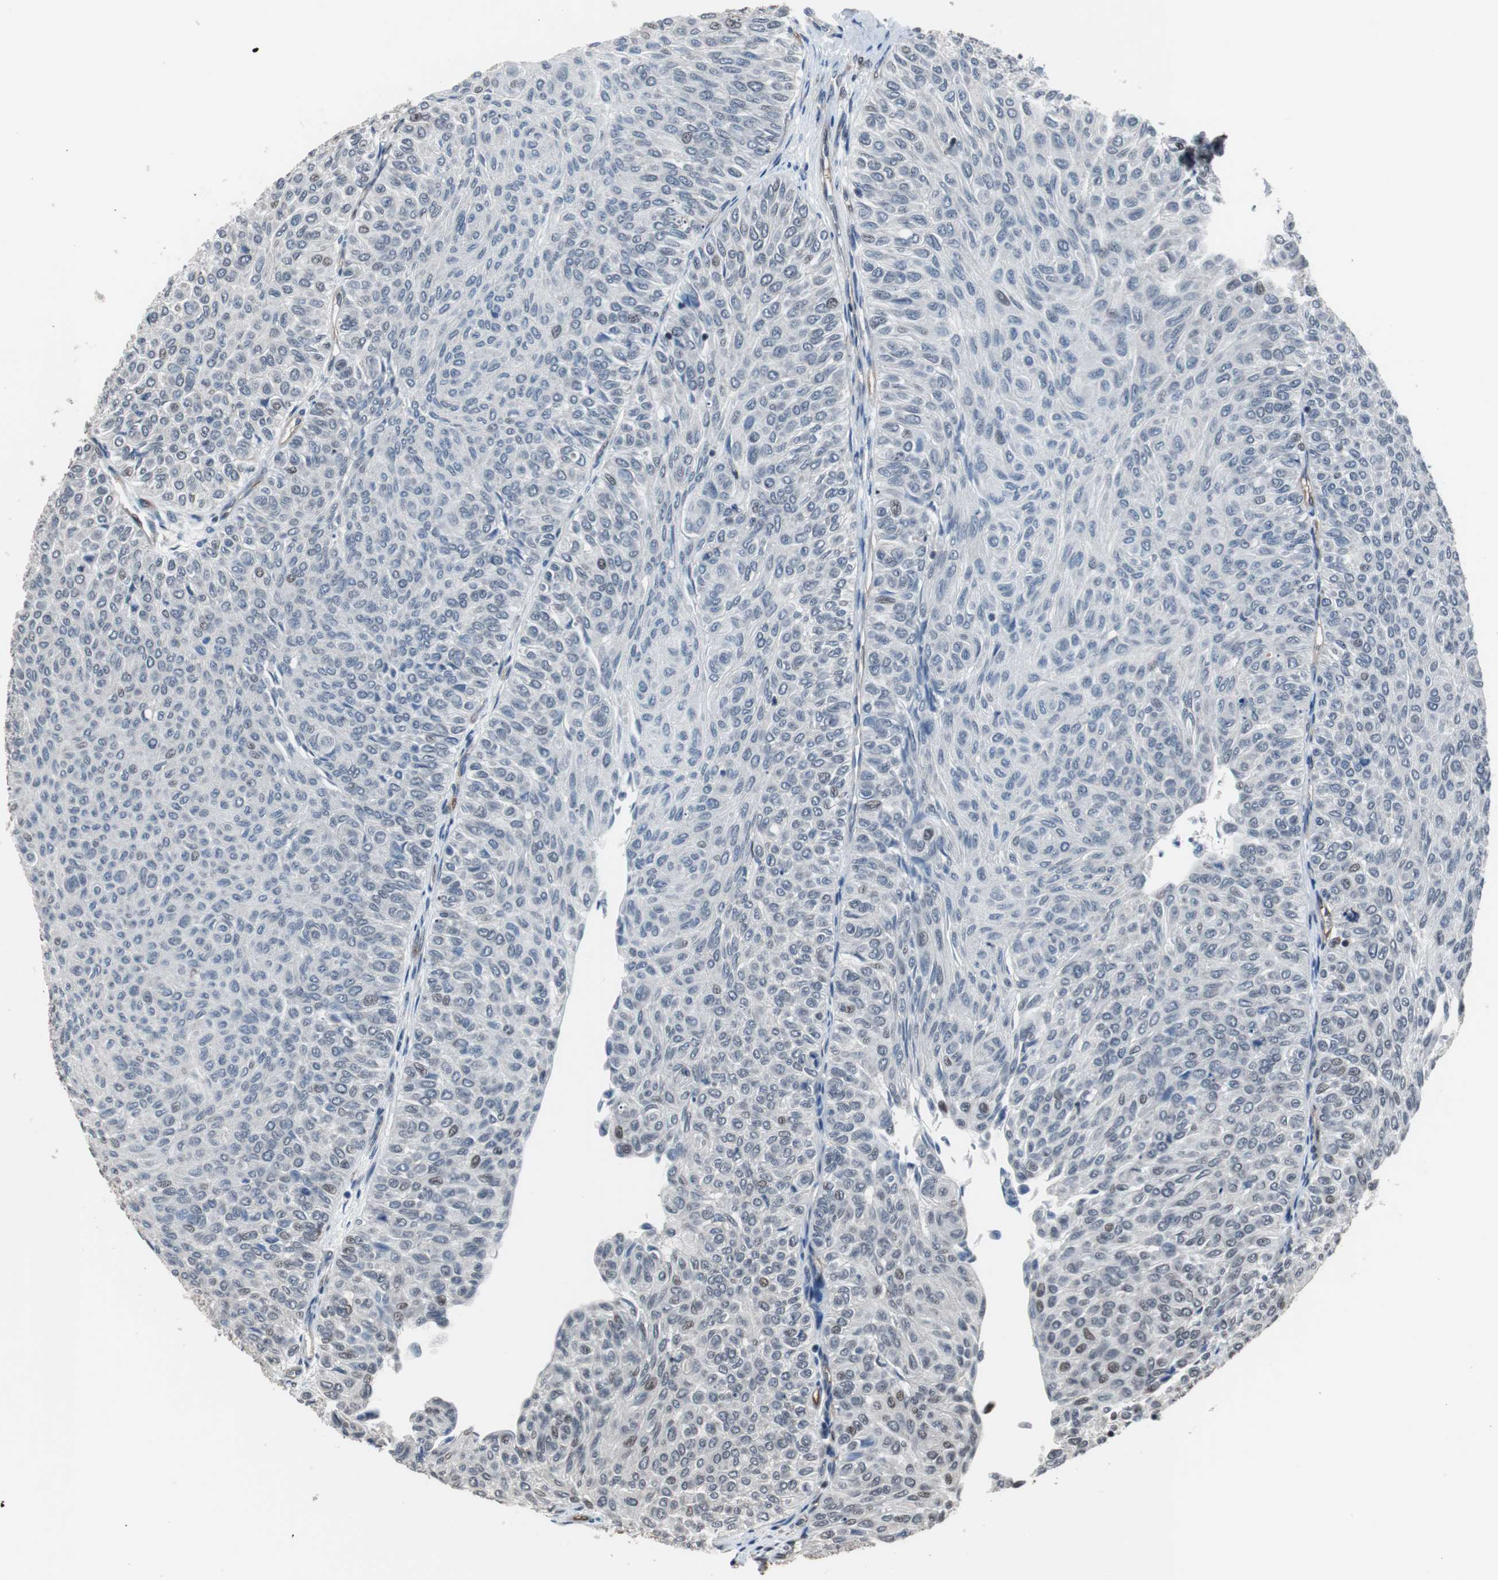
{"staining": {"intensity": "weak", "quantity": "<25%", "location": "nuclear"}, "tissue": "urothelial cancer", "cell_type": "Tumor cells", "image_type": "cancer", "snomed": [{"axis": "morphology", "description": "Urothelial carcinoma, Low grade"}, {"axis": "topography", "description": "Urinary bladder"}], "caption": "This is an IHC image of urothelial carcinoma (low-grade). There is no positivity in tumor cells.", "gene": "POGZ", "patient": {"sex": "male", "age": 78}}